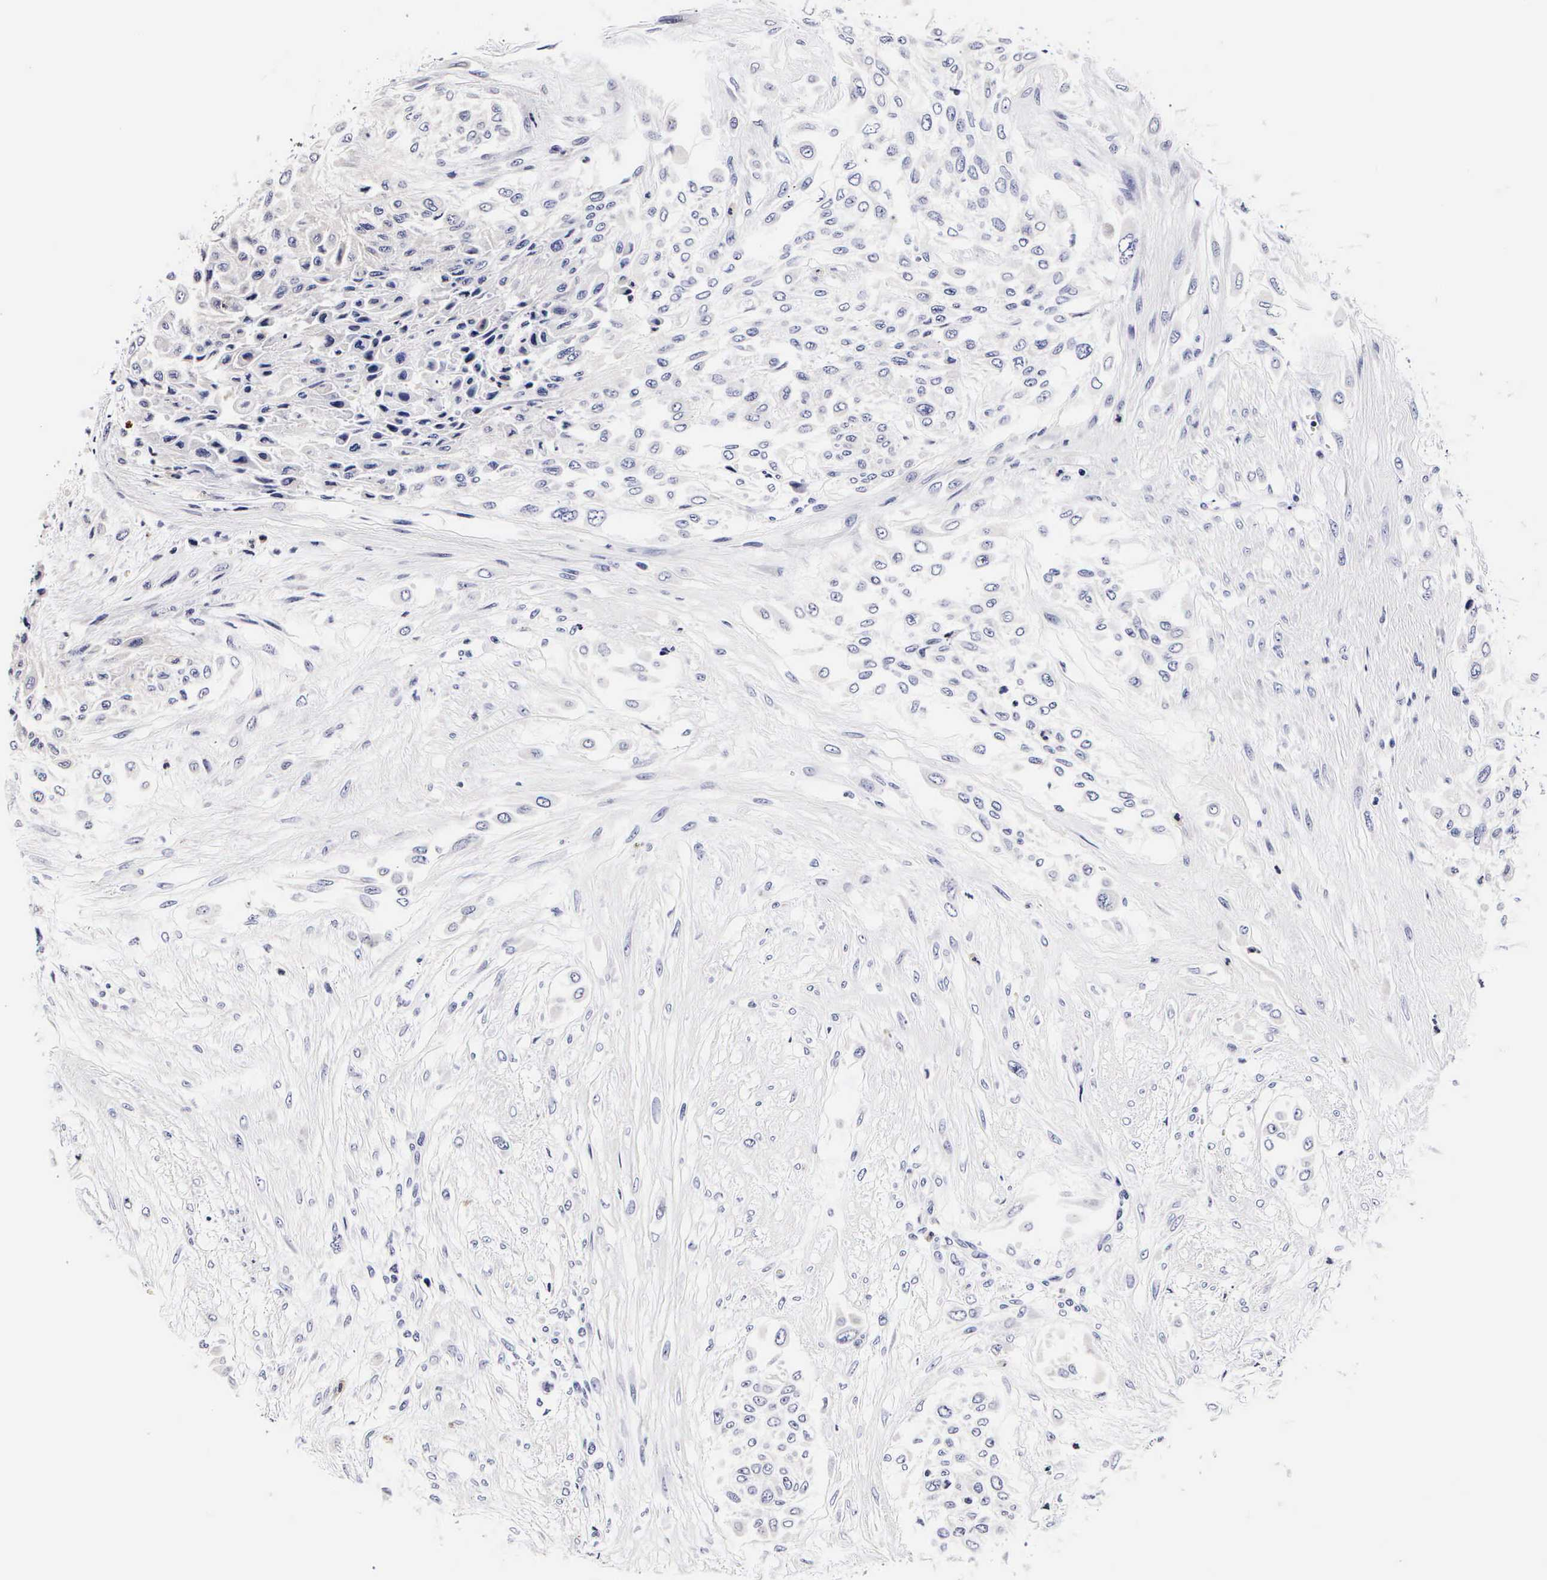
{"staining": {"intensity": "negative", "quantity": "none", "location": "none"}, "tissue": "urothelial cancer", "cell_type": "Tumor cells", "image_type": "cancer", "snomed": [{"axis": "morphology", "description": "Urothelial carcinoma, High grade"}, {"axis": "topography", "description": "Urinary bladder"}], "caption": "Tumor cells are negative for brown protein staining in urothelial carcinoma (high-grade). (Immunohistochemistry (ihc), brightfield microscopy, high magnification).", "gene": "RNASE6", "patient": {"sex": "male", "age": 57}}